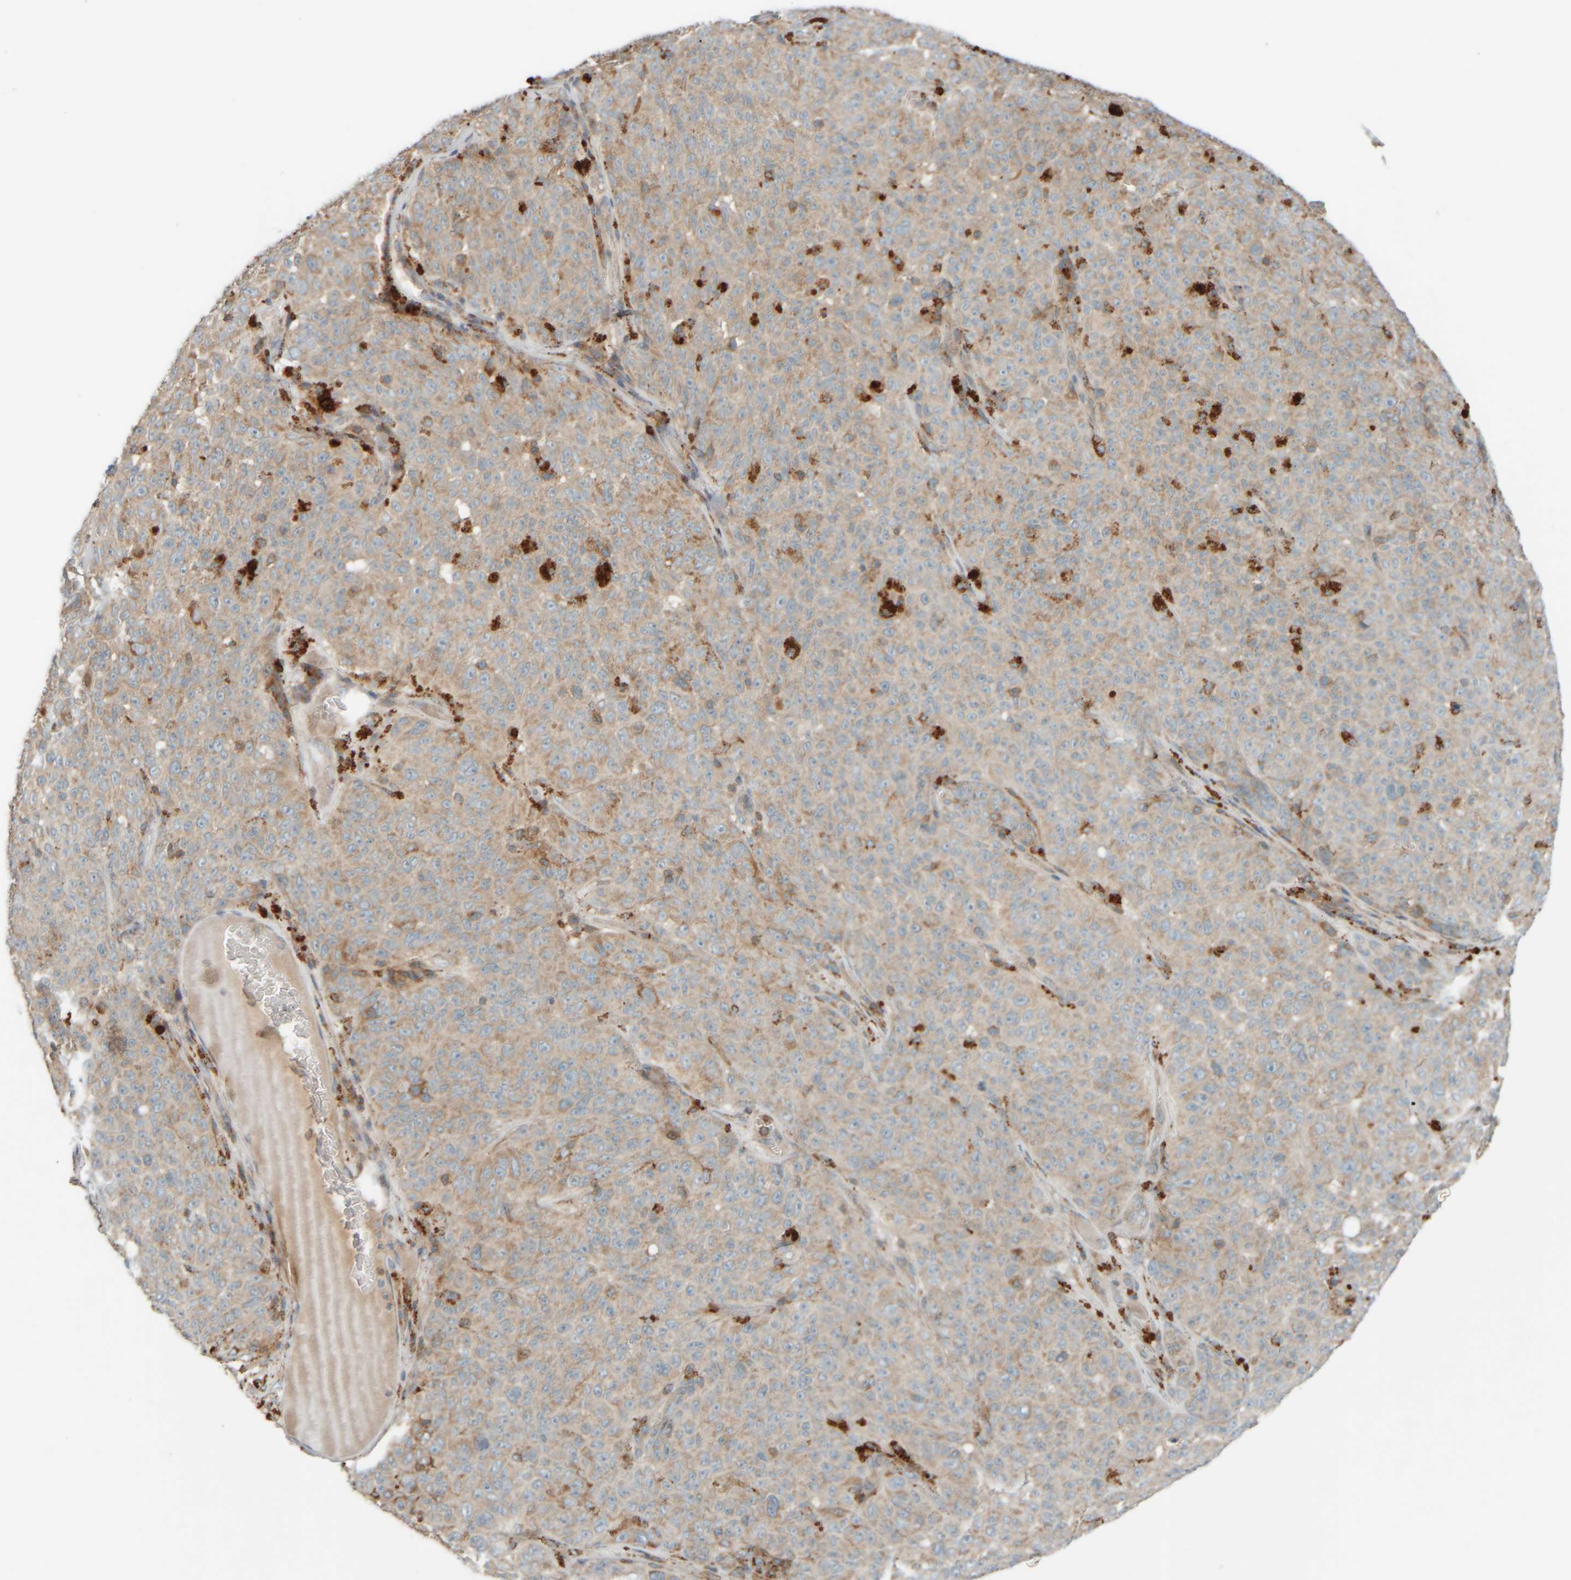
{"staining": {"intensity": "moderate", "quantity": "25%-75%", "location": "cytoplasmic/membranous"}, "tissue": "melanoma", "cell_type": "Tumor cells", "image_type": "cancer", "snomed": [{"axis": "morphology", "description": "Malignant melanoma, NOS"}, {"axis": "topography", "description": "Skin"}], "caption": "Melanoma stained with a brown dye reveals moderate cytoplasmic/membranous positive expression in about 25%-75% of tumor cells.", "gene": "SPAG5", "patient": {"sex": "female", "age": 82}}